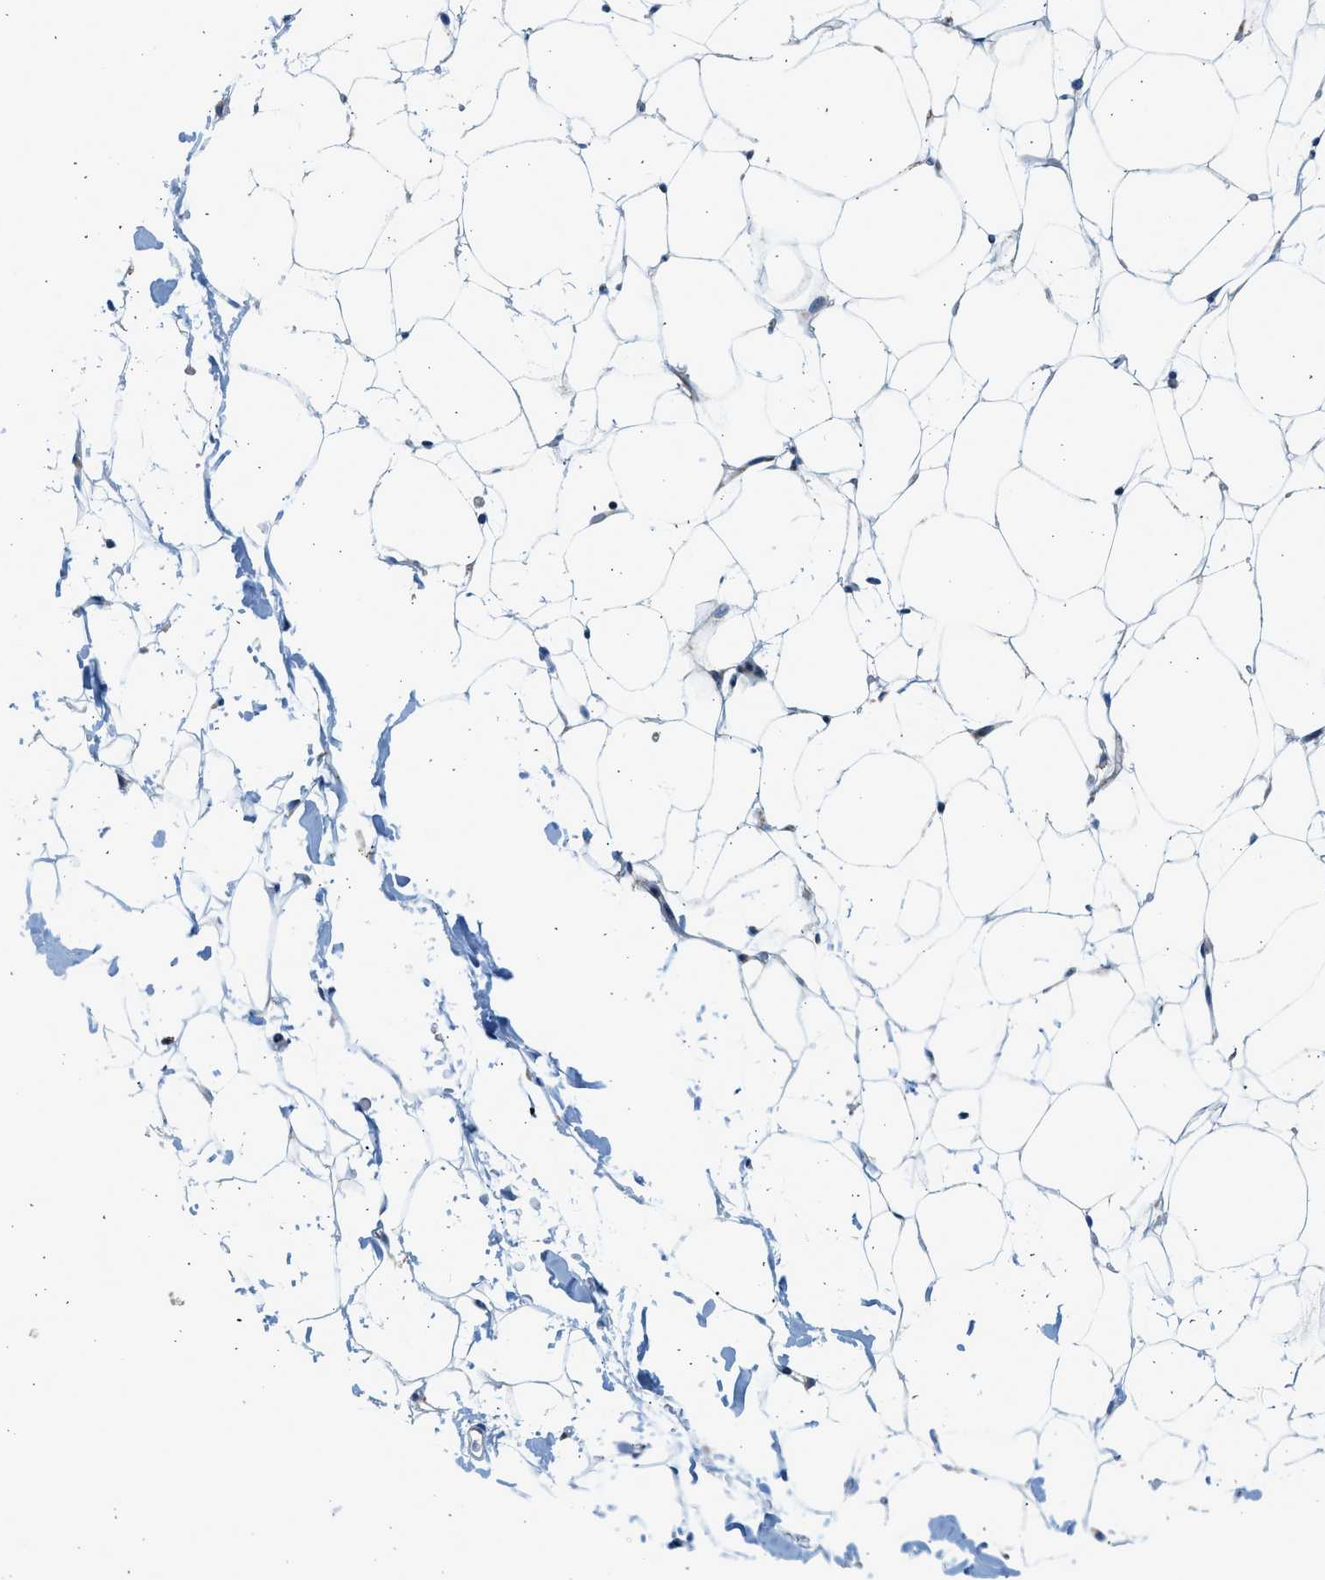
{"staining": {"intensity": "negative", "quantity": "none", "location": "none"}, "tissue": "adipose tissue", "cell_type": "Adipocytes", "image_type": "normal", "snomed": [{"axis": "morphology", "description": "Normal tissue, NOS"}, {"axis": "topography", "description": "Breast"}, {"axis": "topography", "description": "Soft tissue"}], "caption": "A photomicrograph of adipose tissue stained for a protein reveals no brown staining in adipocytes.", "gene": "CNTN6", "patient": {"sex": "female", "age": 75}}